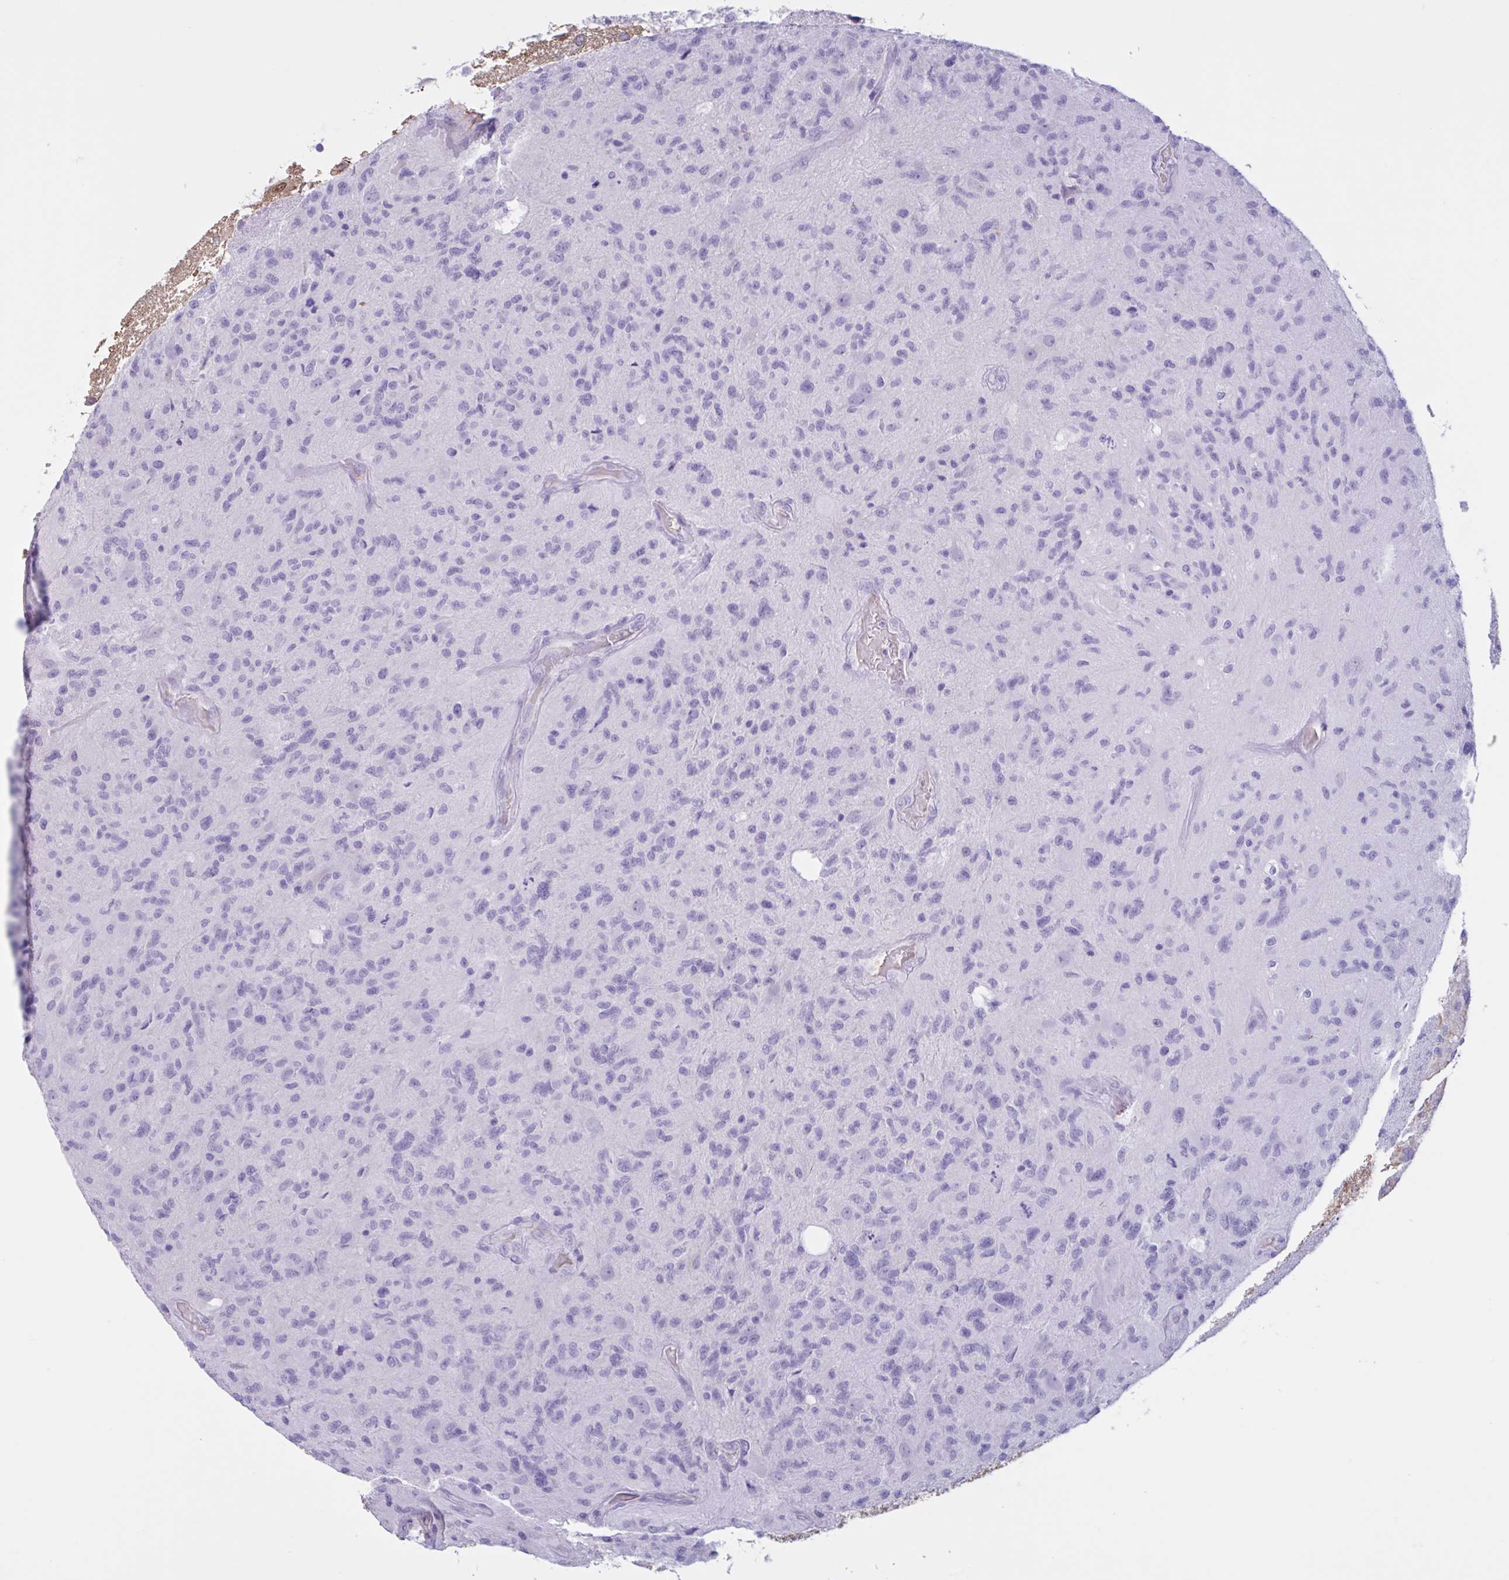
{"staining": {"intensity": "negative", "quantity": "none", "location": "none"}, "tissue": "glioma", "cell_type": "Tumor cells", "image_type": "cancer", "snomed": [{"axis": "morphology", "description": "Glioma, malignant, High grade"}, {"axis": "topography", "description": "Brain"}], "caption": "A micrograph of human glioma is negative for staining in tumor cells.", "gene": "LARGE2", "patient": {"sex": "male", "age": 67}}